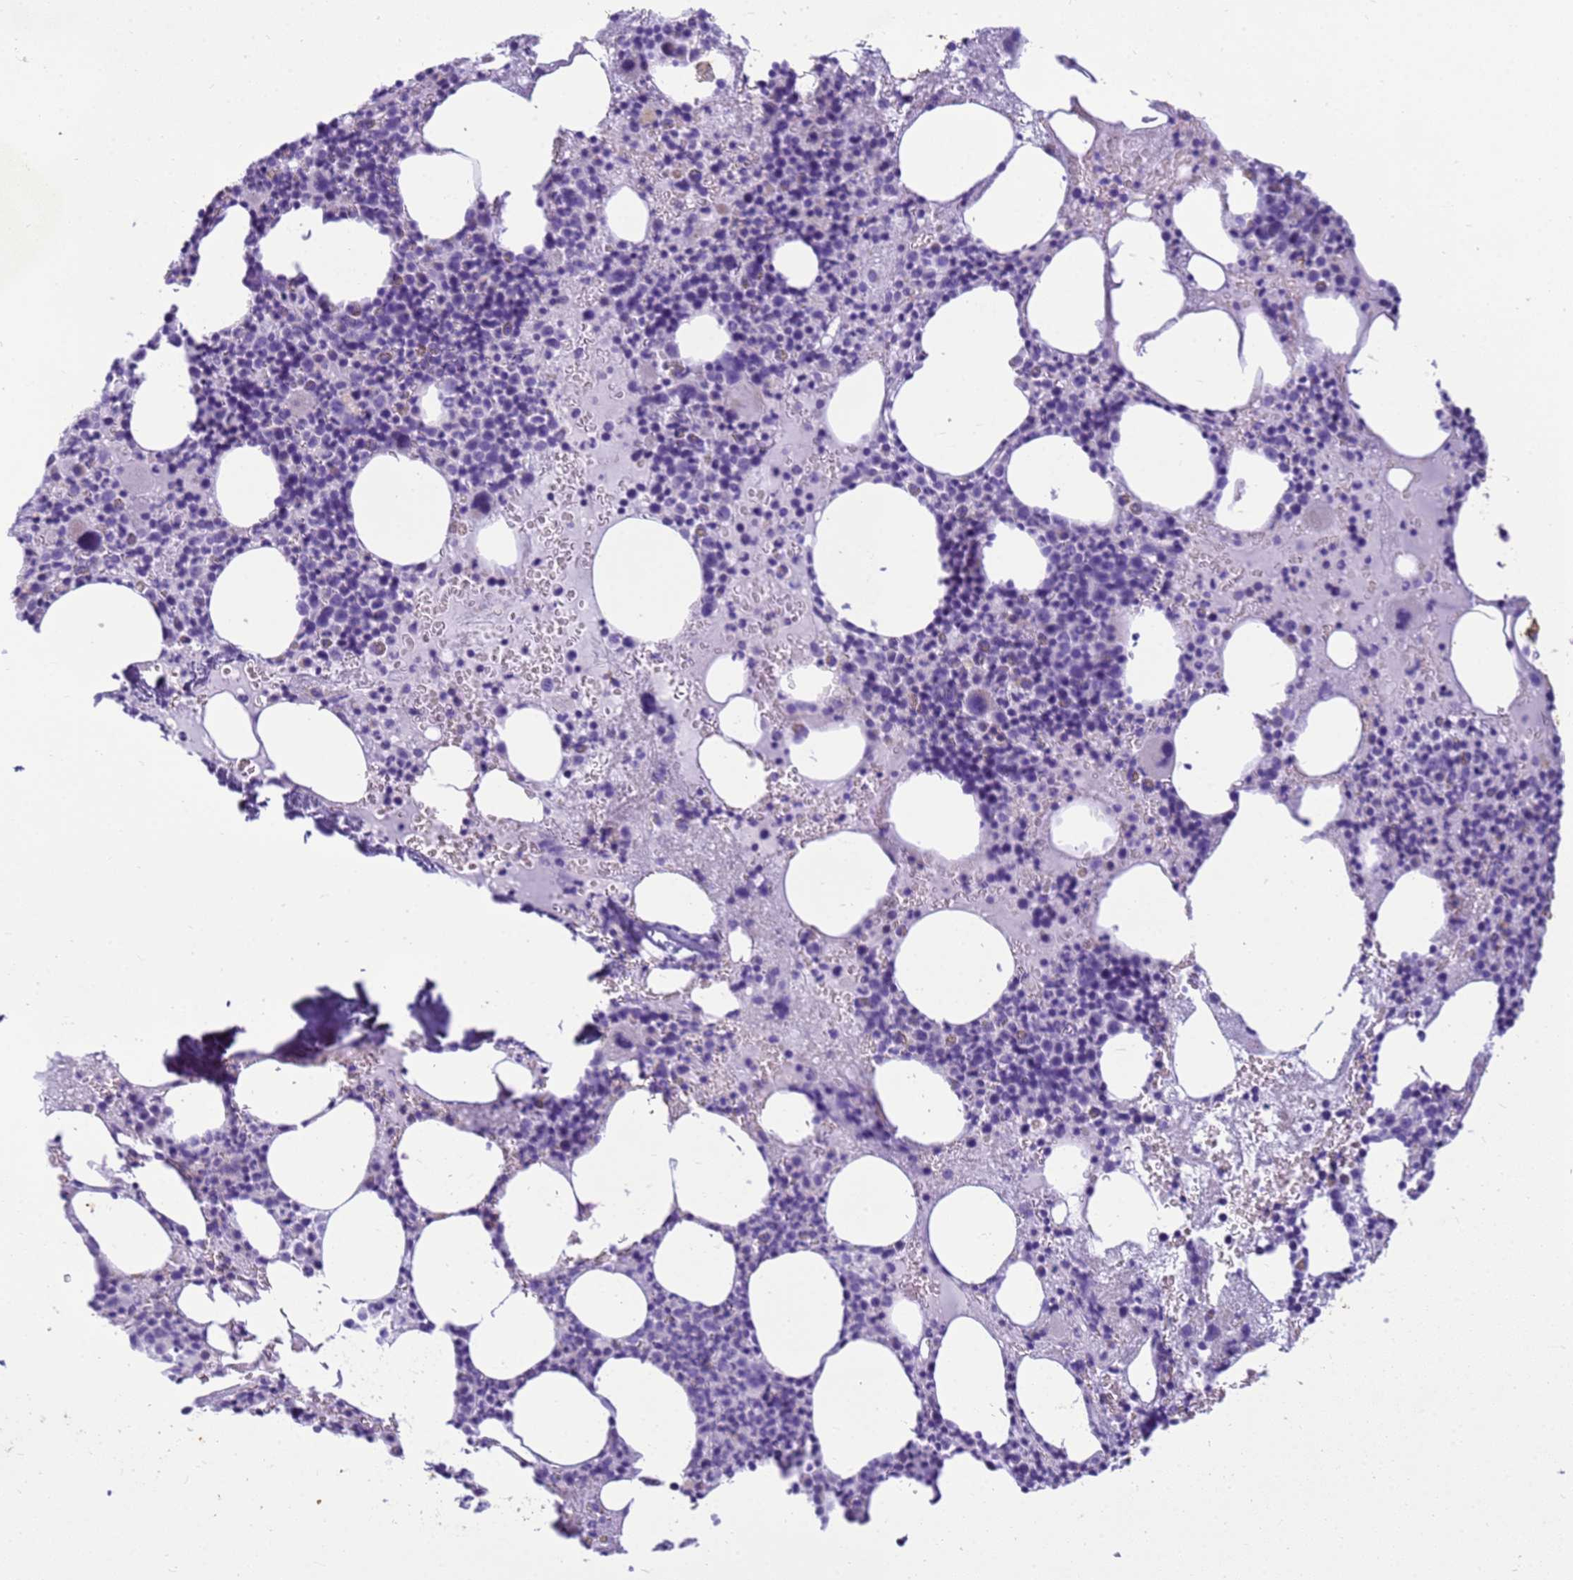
{"staining": {"intensity": "negative", "quantity": "none", "location": "none"}, "tissue": "bone marrow", "cell_type": "Hematopoietic cells", "image_type": "normal", "snomed": [{"axis": "morphology", "description": "Normal tissue, NOS"}, {"axis": "topography", "description": "Bone marrow"}], "caption": "IHC image of normal bone marrow: human bone marrow stained with DAB (3,3'-diaminobenzidine) shows no significant protein expression in hematopoietic cells. (Brightfield microscopy of DAB immunohistochemistry (IHC) at high magnification).", "gene": "STATH", "patient": {"sex": "male", "age": 75}}